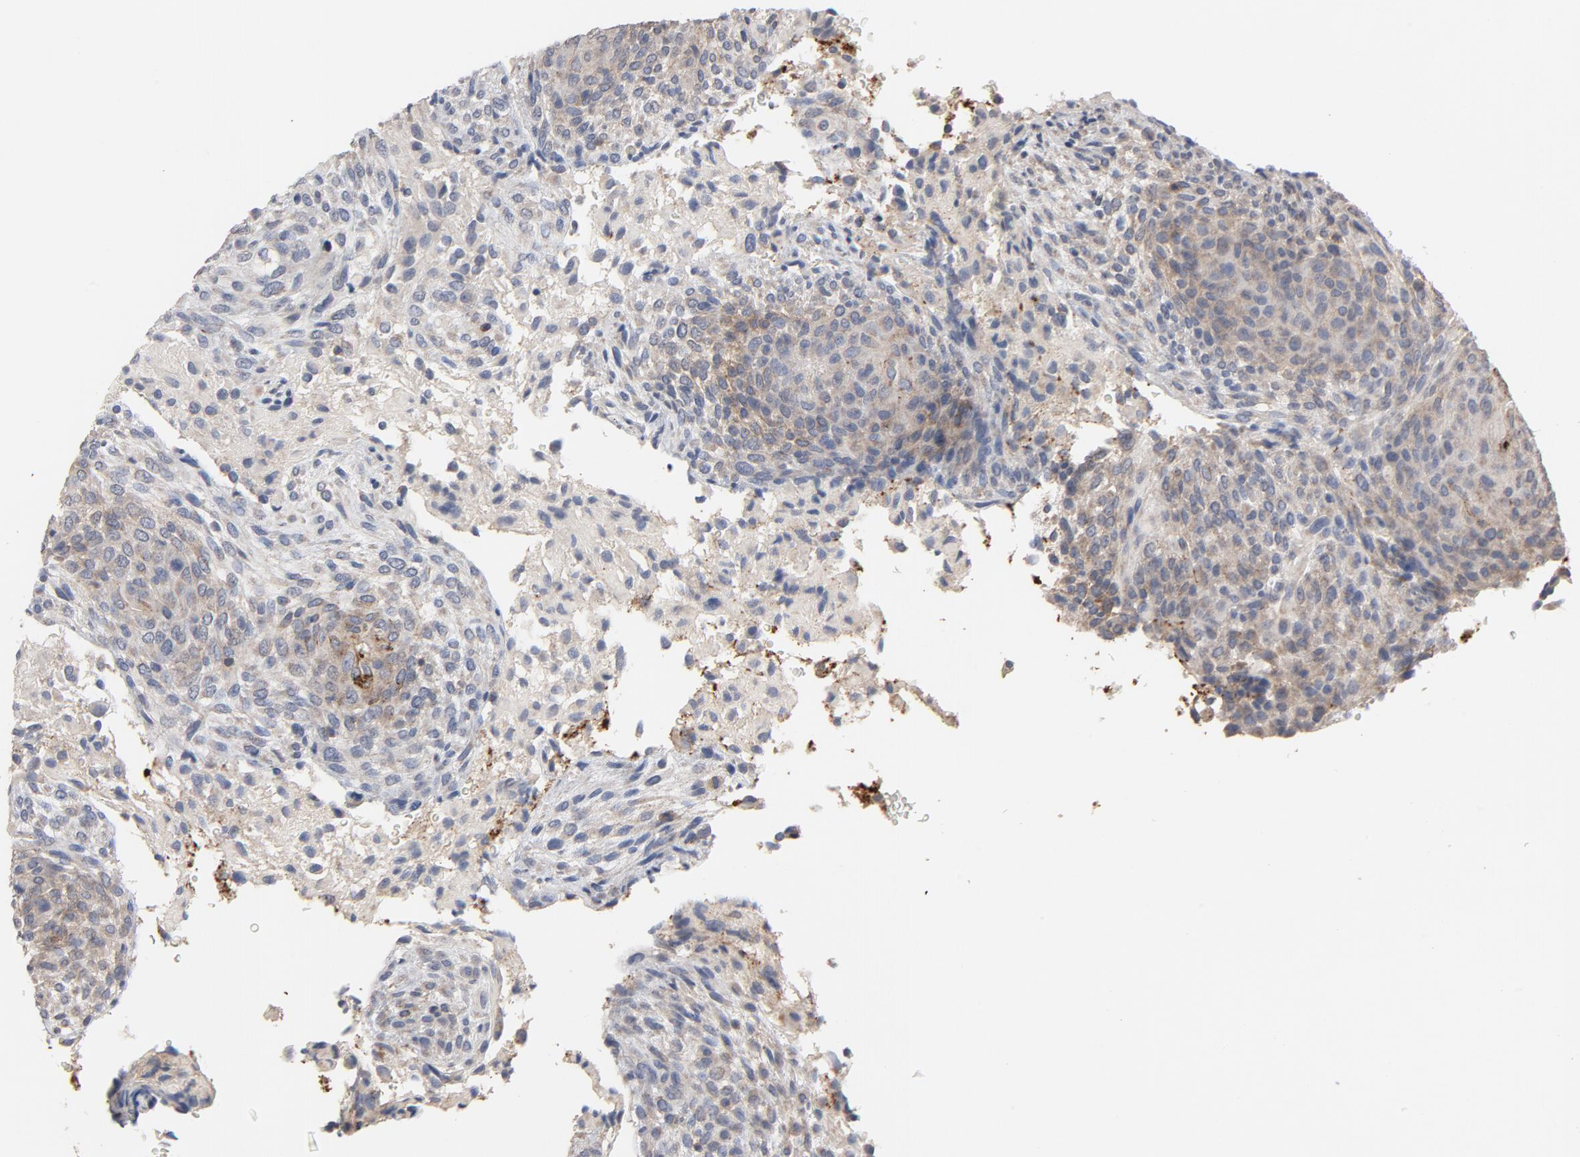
{"staining": {"intensity": "negative", "quantity": "none", "location": "none"}, "tissue": "glioma", "cell_type": "Tumor cells", "image_type": "cancer", "snomed": [{"axis": "morphology", "description": "Glioma, malignant, High grade"}, {"axis": "topography", "description": "Cerebral cortex"}], "caption": "Immunohistochemistry photomicrograph of neoplastic tissue: glioma stained with DAB exhibits no significant protein positivity in tumor cells.", "gene": "GNG2", "patient": {"sex": "female", "age": 55}}